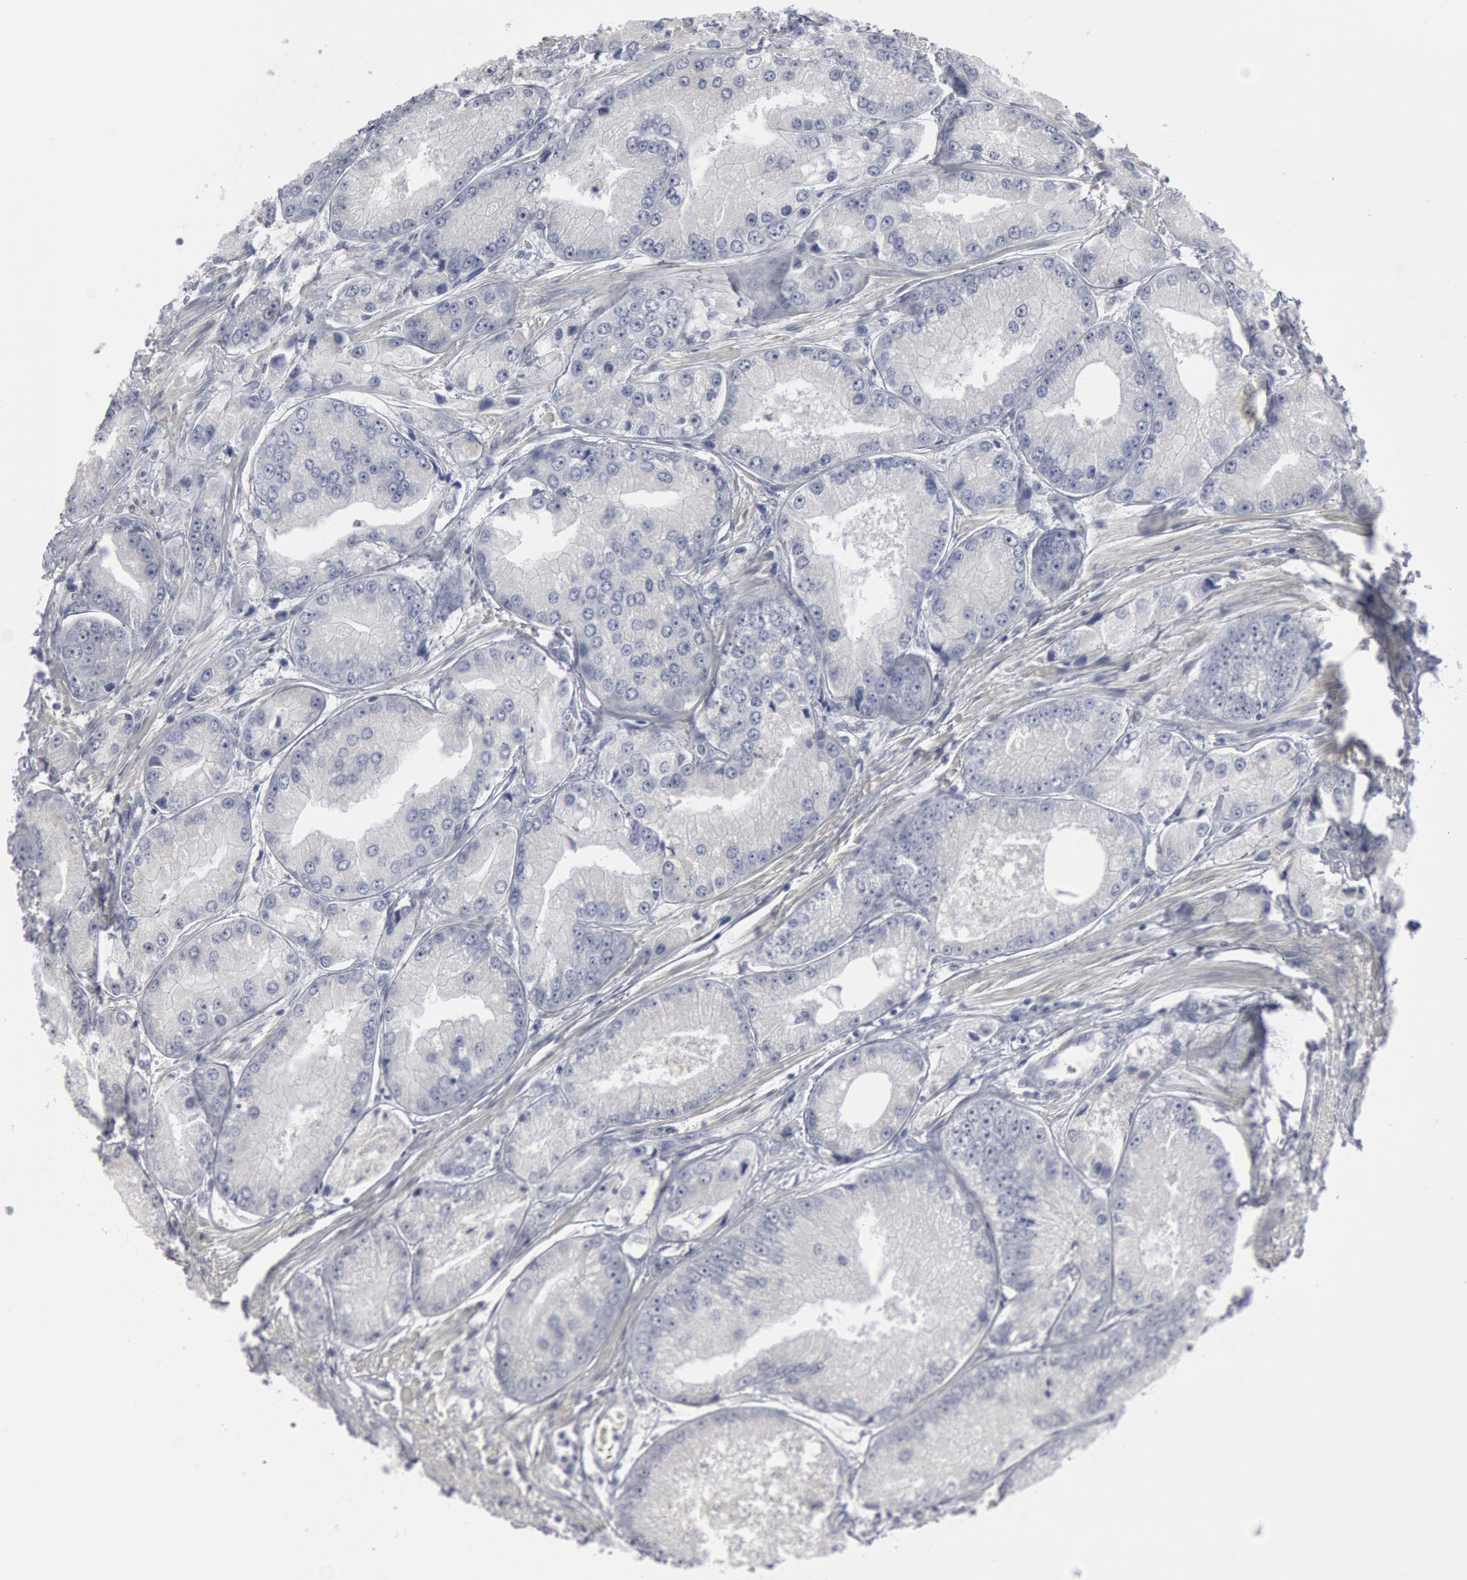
{"staining": {"intensity": "negative", "quantity": "none", "location": "none"}, "tissue": "prostate cancer", "cell_type": "Tumor cells", "image_type": "cancer", "snomed": [{"axis": "morphology", "description": "Adenocarcinoma, Medium grade"}, {"axis": "topography", "description": "Prostate"}], "caption": "The image reveals no significant expression in tumor cells of prostate adenocarcinoma (medium-grade).", "gene": "DMC1", "patient": {"sex": "male", "age": 72}}